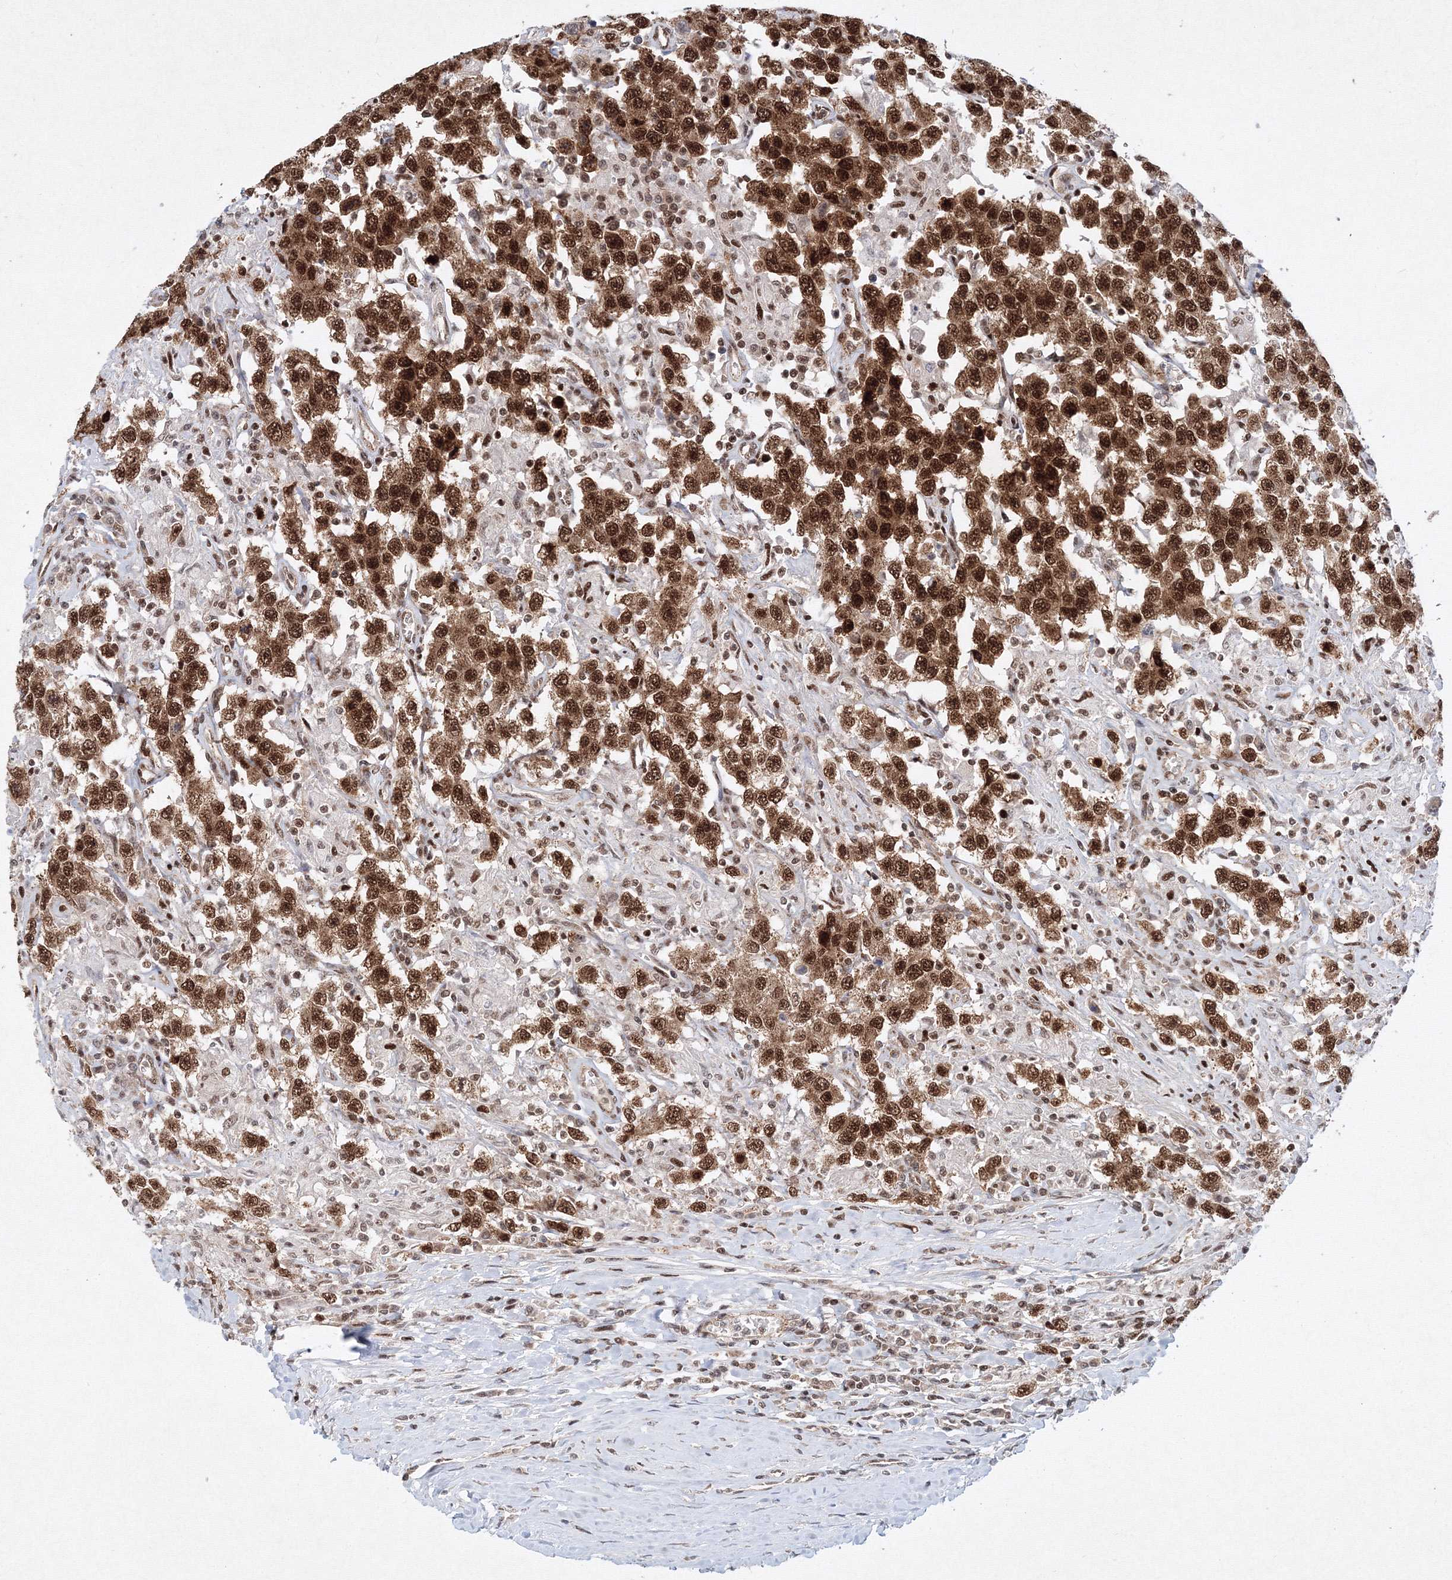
{"staining": {"intensity": "strong", "quantity": ">75%", "location": "cytoplasmic/membranous,nuclear"}, "tissue": "testis cancer", "cell_type": "Tumor cells", "image_type": "cancer", "snomed": [{"axis": "morphology", "description": "Seminoma, NOS"}, {"axis": "topography", "description": "Testis"}], "caption": "A photomicrograph of human testis cancer (seminoma) stained for a protein reveals strong cytoplasmic/membranous and nuclear brown staining in tumor cells.", "gene": "SNRPC", "patient": {"sex": "male", "age": 41}}